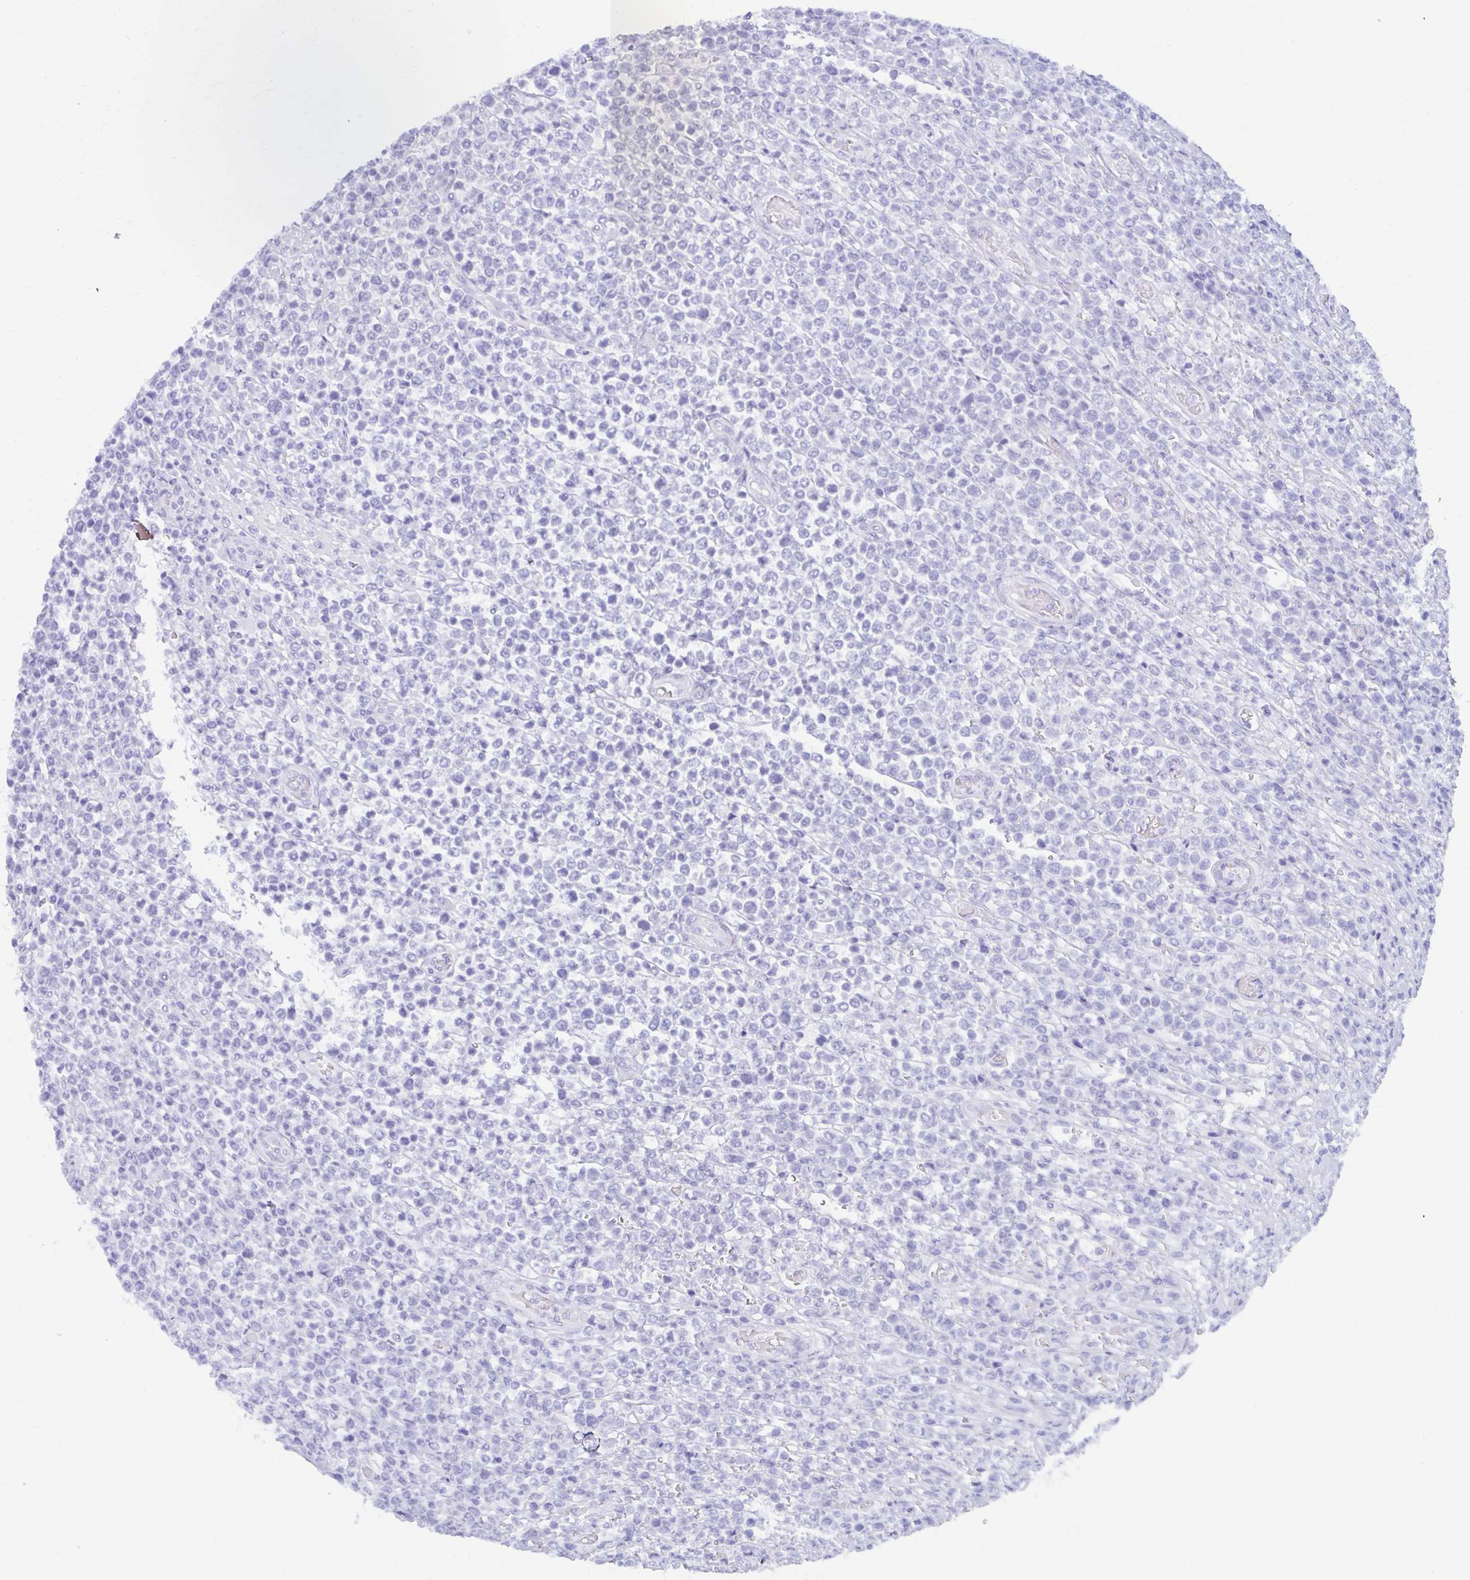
{"staining": {"intensity": "negative", "quantity": "none", "location": "none"}, "tissue": "lymphoma", "cell_type": "Tumor cells", "image_type": "cancer", "snomed": [{"axis": "morphology", "description": "Malignant lymphoma, non-Hodgkin's type, High grade"}, {"axis": "topography", "description": "Soft tissue"}], "caption": "This is a micrograph of immunohistochemistry staining of malignant lymphoma, non-Hodgkin's type (high-grade), which shows no expression in tumor cells. (DAB (3,3'-diaminobenzidine) immunohistochemistry (IHC) with hematoxylin counter stain).", "gene": "NSG2", "patient": {"sex": "female", "age": 56}}